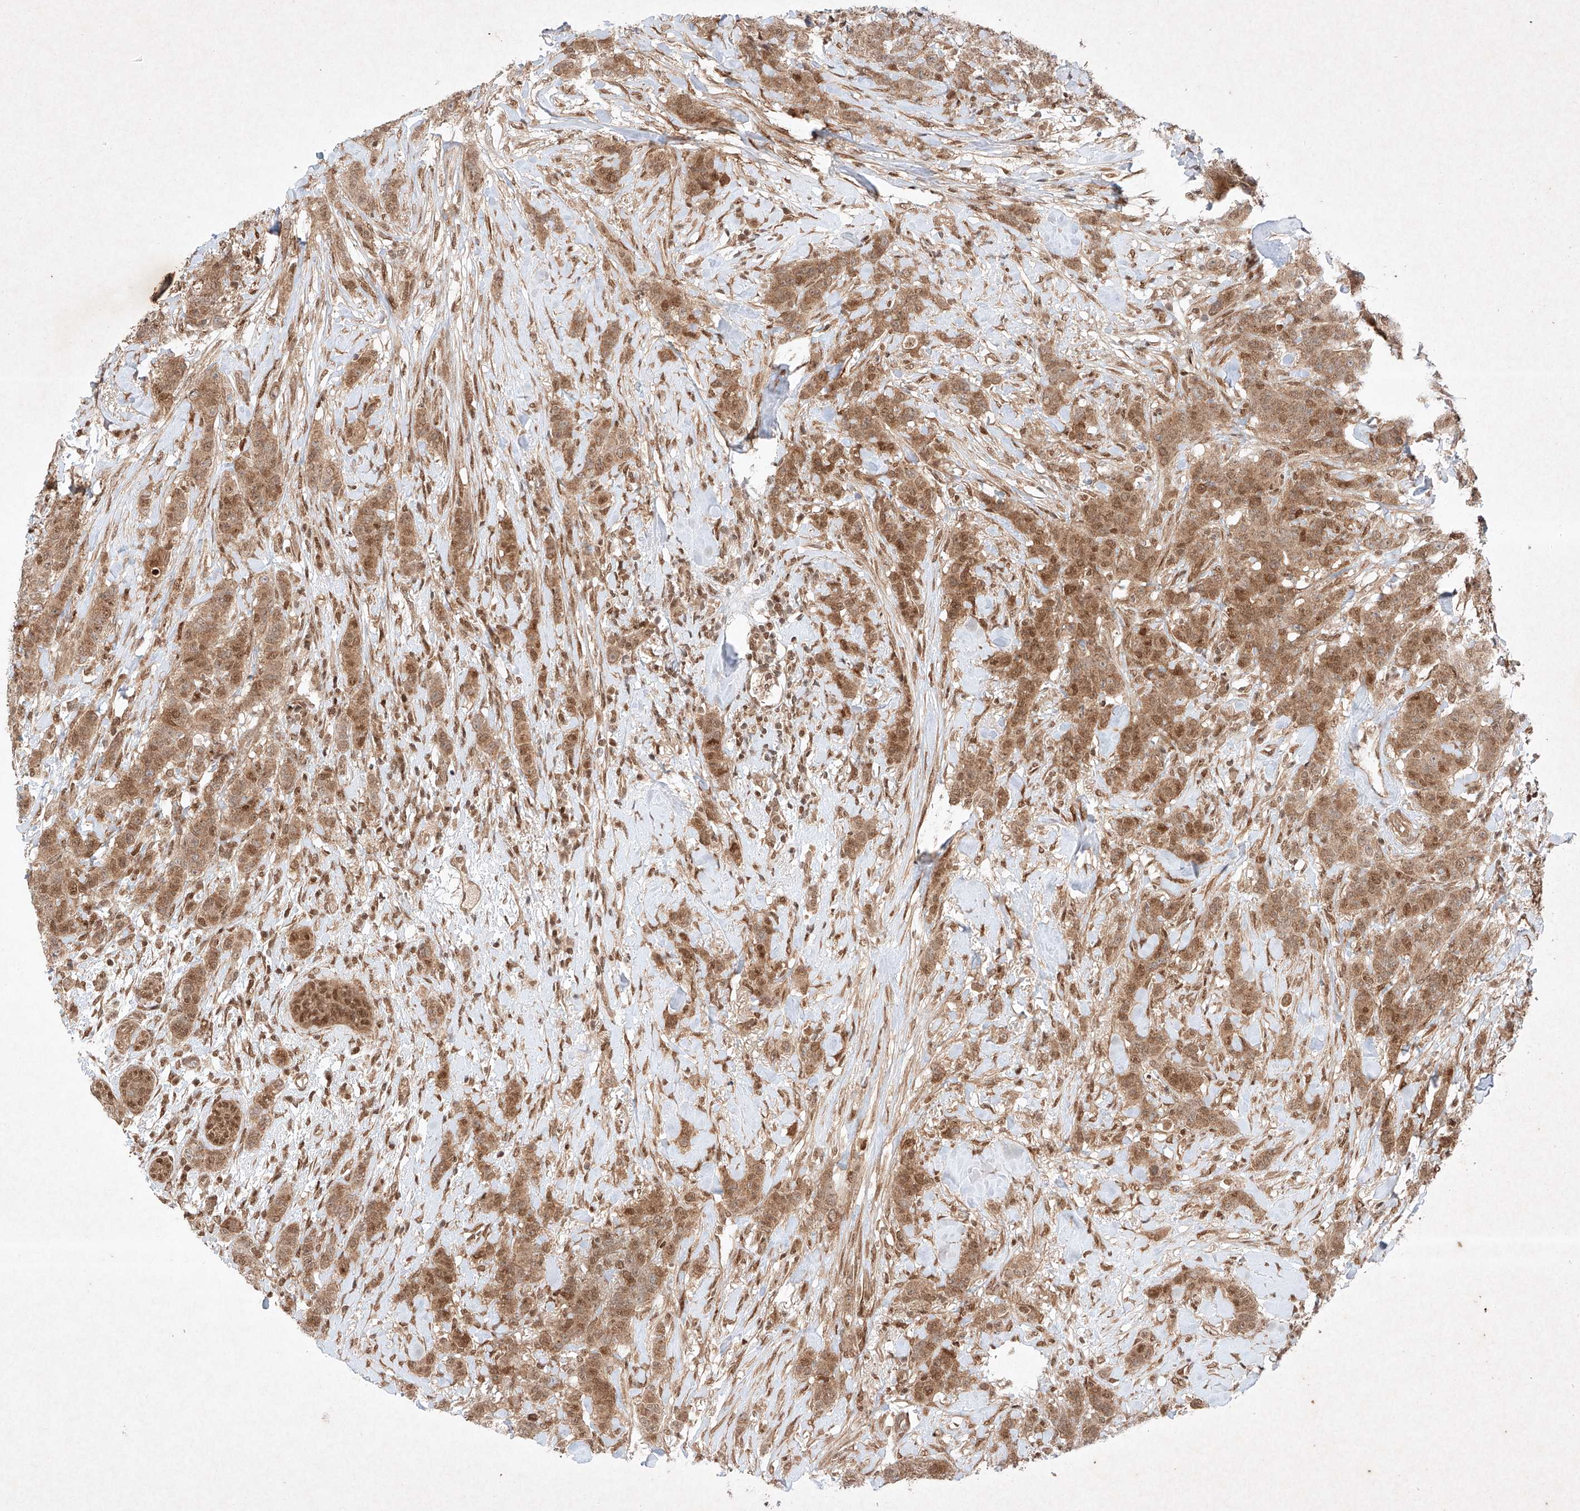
{"staining": {"intensity": "moderate", "quantity": ">75%", "location": "cytoplasmic/membranous,nuclear"}, "tissue": "breast cancer", "cell_type": "Tumor cells", "image_type": "cancer", "snomed": [{"axis": "morphology", "description": "Duct carcinoma"}, {"axis": "topography", "description": "Breast"}], "caption": "Immunohistochemistry (IHC) (DAB) staining of breast cancer (intraductal carcinoma) shows moderate cytoplasmic/membranous and nuclear protein staining in about >75% of tumor cells.", "gene": "RNF31", "patient": {"sex": "female", "age": 40}}